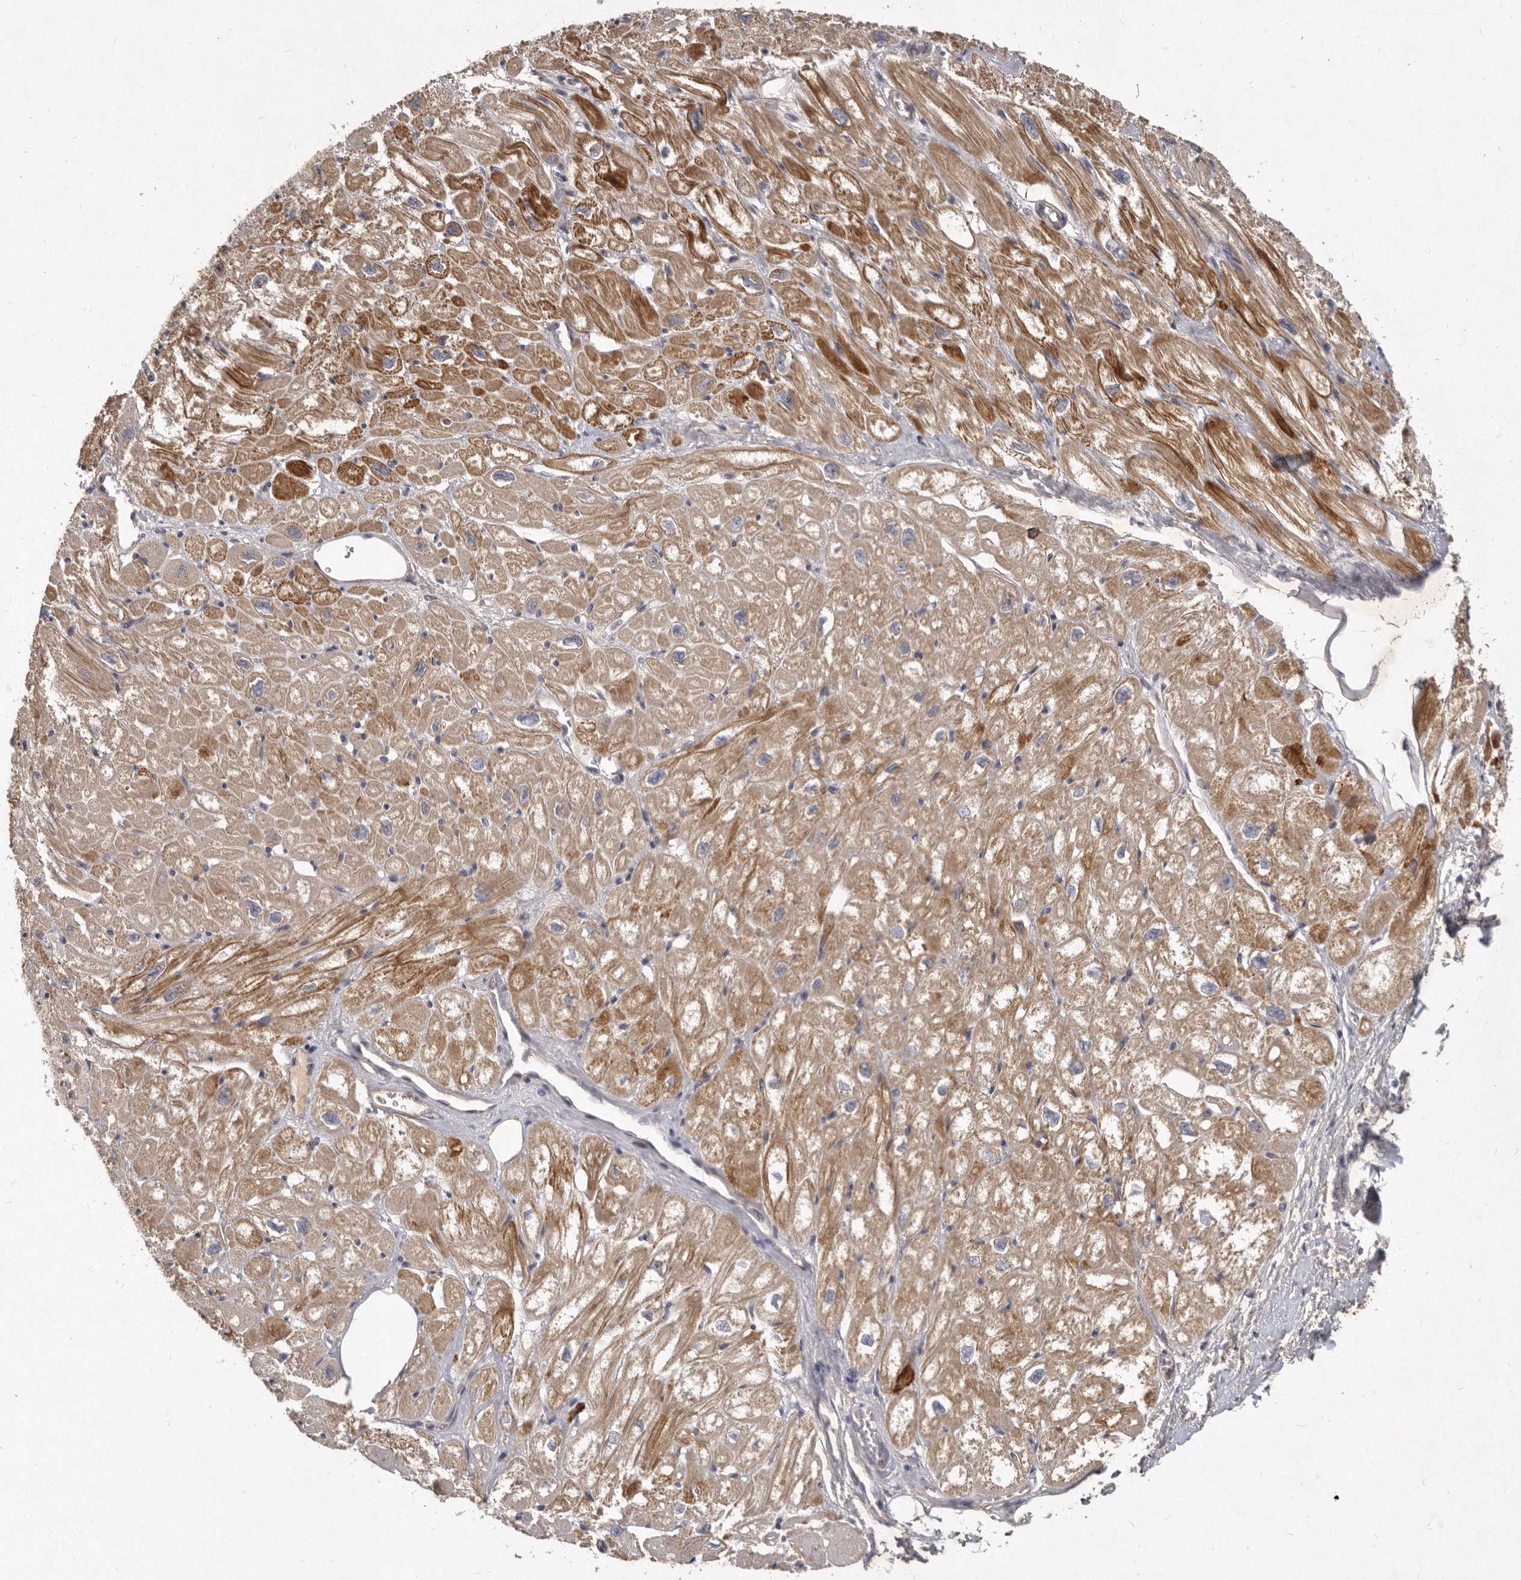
{"staining": {"intensity": "moderate", "quantity": ">75%", "location": "cytoplasmic/membranous"}, "tissue": "heart muscle", "cell_type": "Cardiomyocytes", "image_type": "normal", "snomed": [{"axis": "morphology", "description": "Normal tissue, NOS"}, {"axis": "topography", "description": "Heart"}], "caption": "Protein expression by IHC demonstrates moderate cytoplasmic/membranous positivity in approximately >75% of cardiomyocytes in normal heart muscle.", "gene": "SLC22A1", "patient": {"sex": "male", "age": 50}}